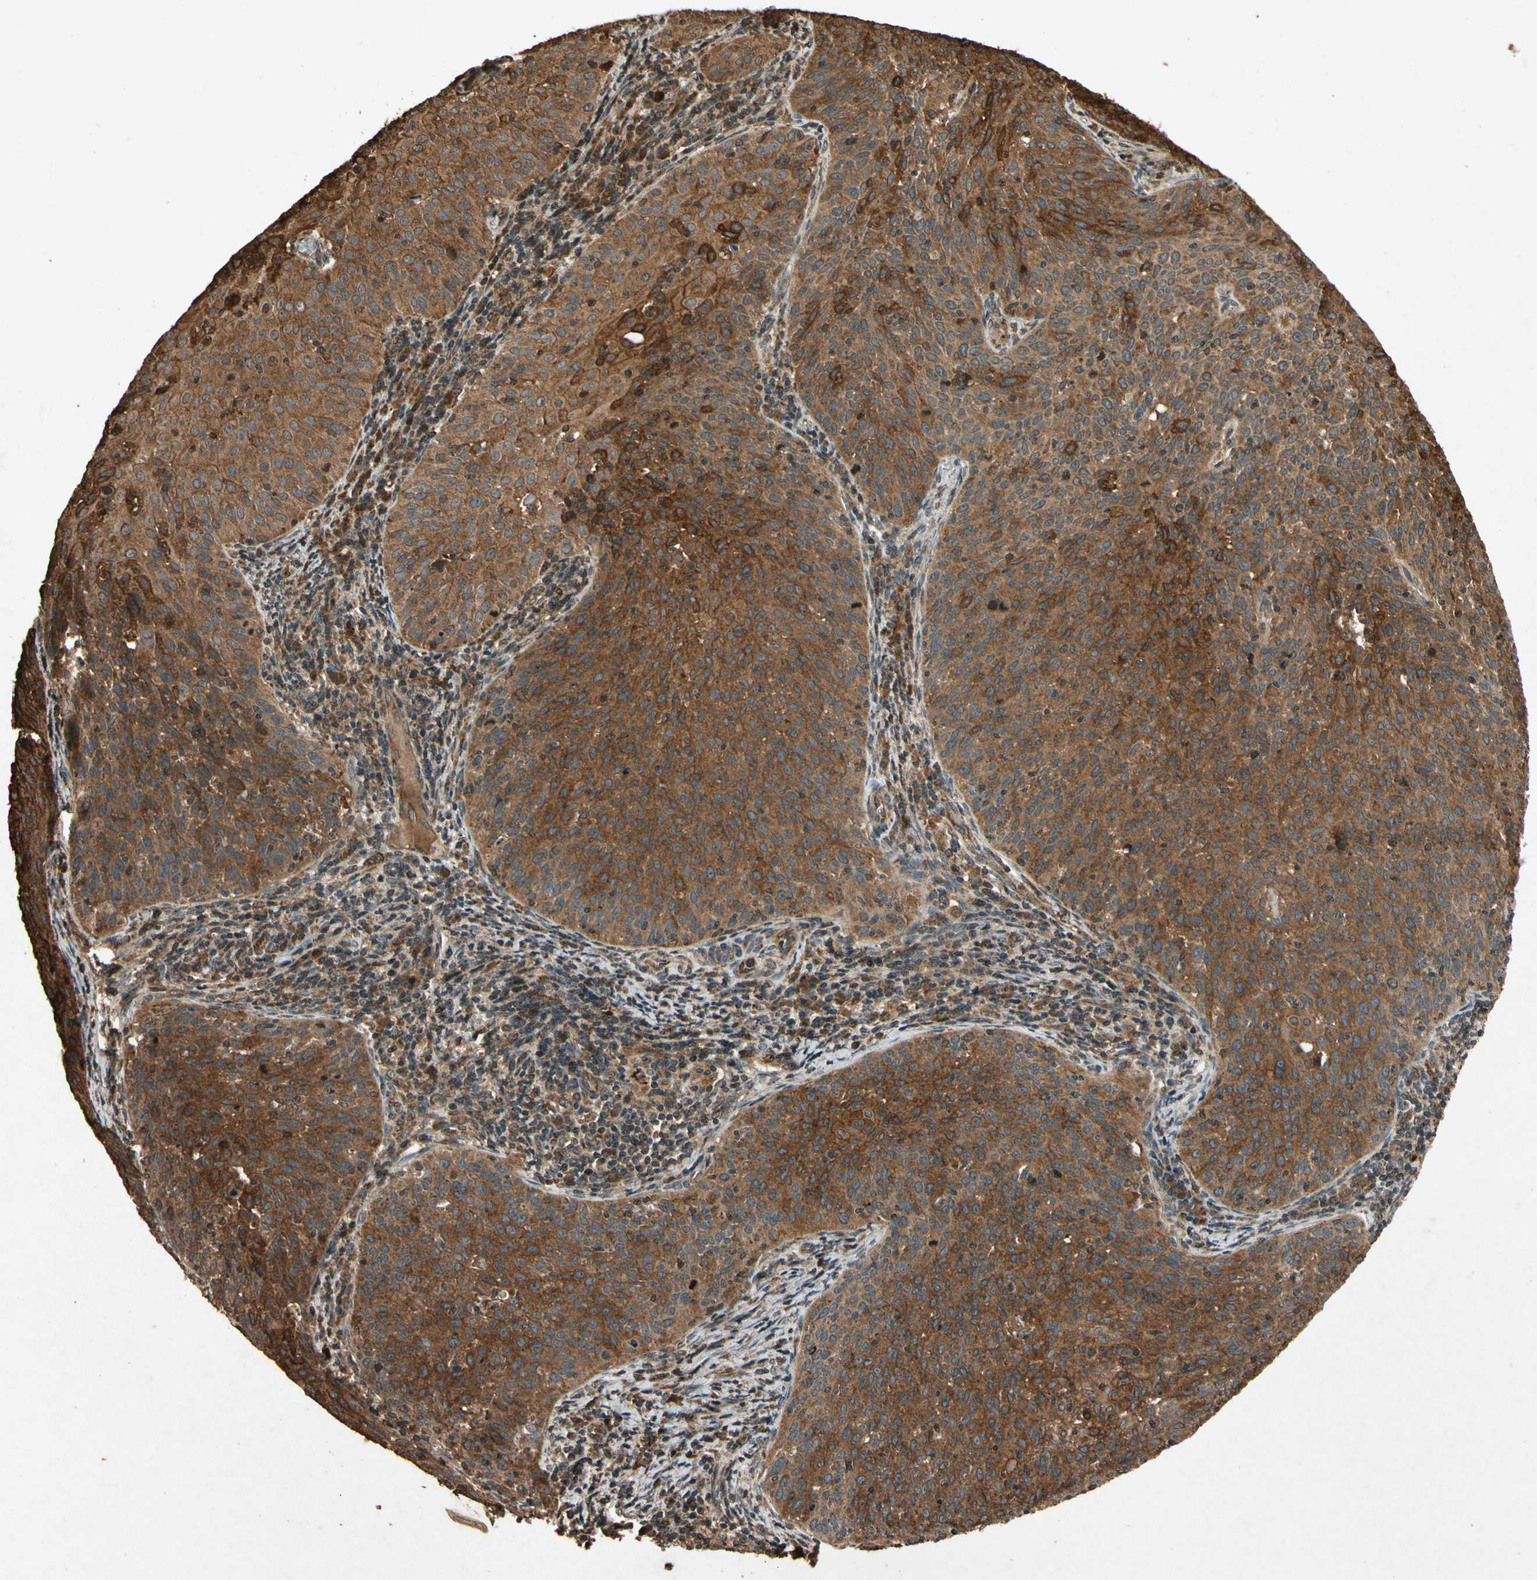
{"staining": {"intensity": "strong", "quantity": ">75%", "location": "cytoplasmic/membranous"}, "tissue": "cervical cancer", "cell_type": "Tumor cells", "image_type": "cancer", "snomed": [{"axis": "morphology", "description": "Squamous cell carcinoma, NOS"}, {"axis": "topography", "description": "Cervix"}], "caption": "High-magnification brightfield microscopy of squamous cell carcinoma (cervical) stained with DAB (3,3'-diaminobenzidine) (brown) and counterstained with hematoxylin (blue). tumor cells exhibit strong cytoplasmic/membranous expression is identified in about>75% of cells.", "gene": "TXN2", "patient": {"sex": "female", "age": 38}}